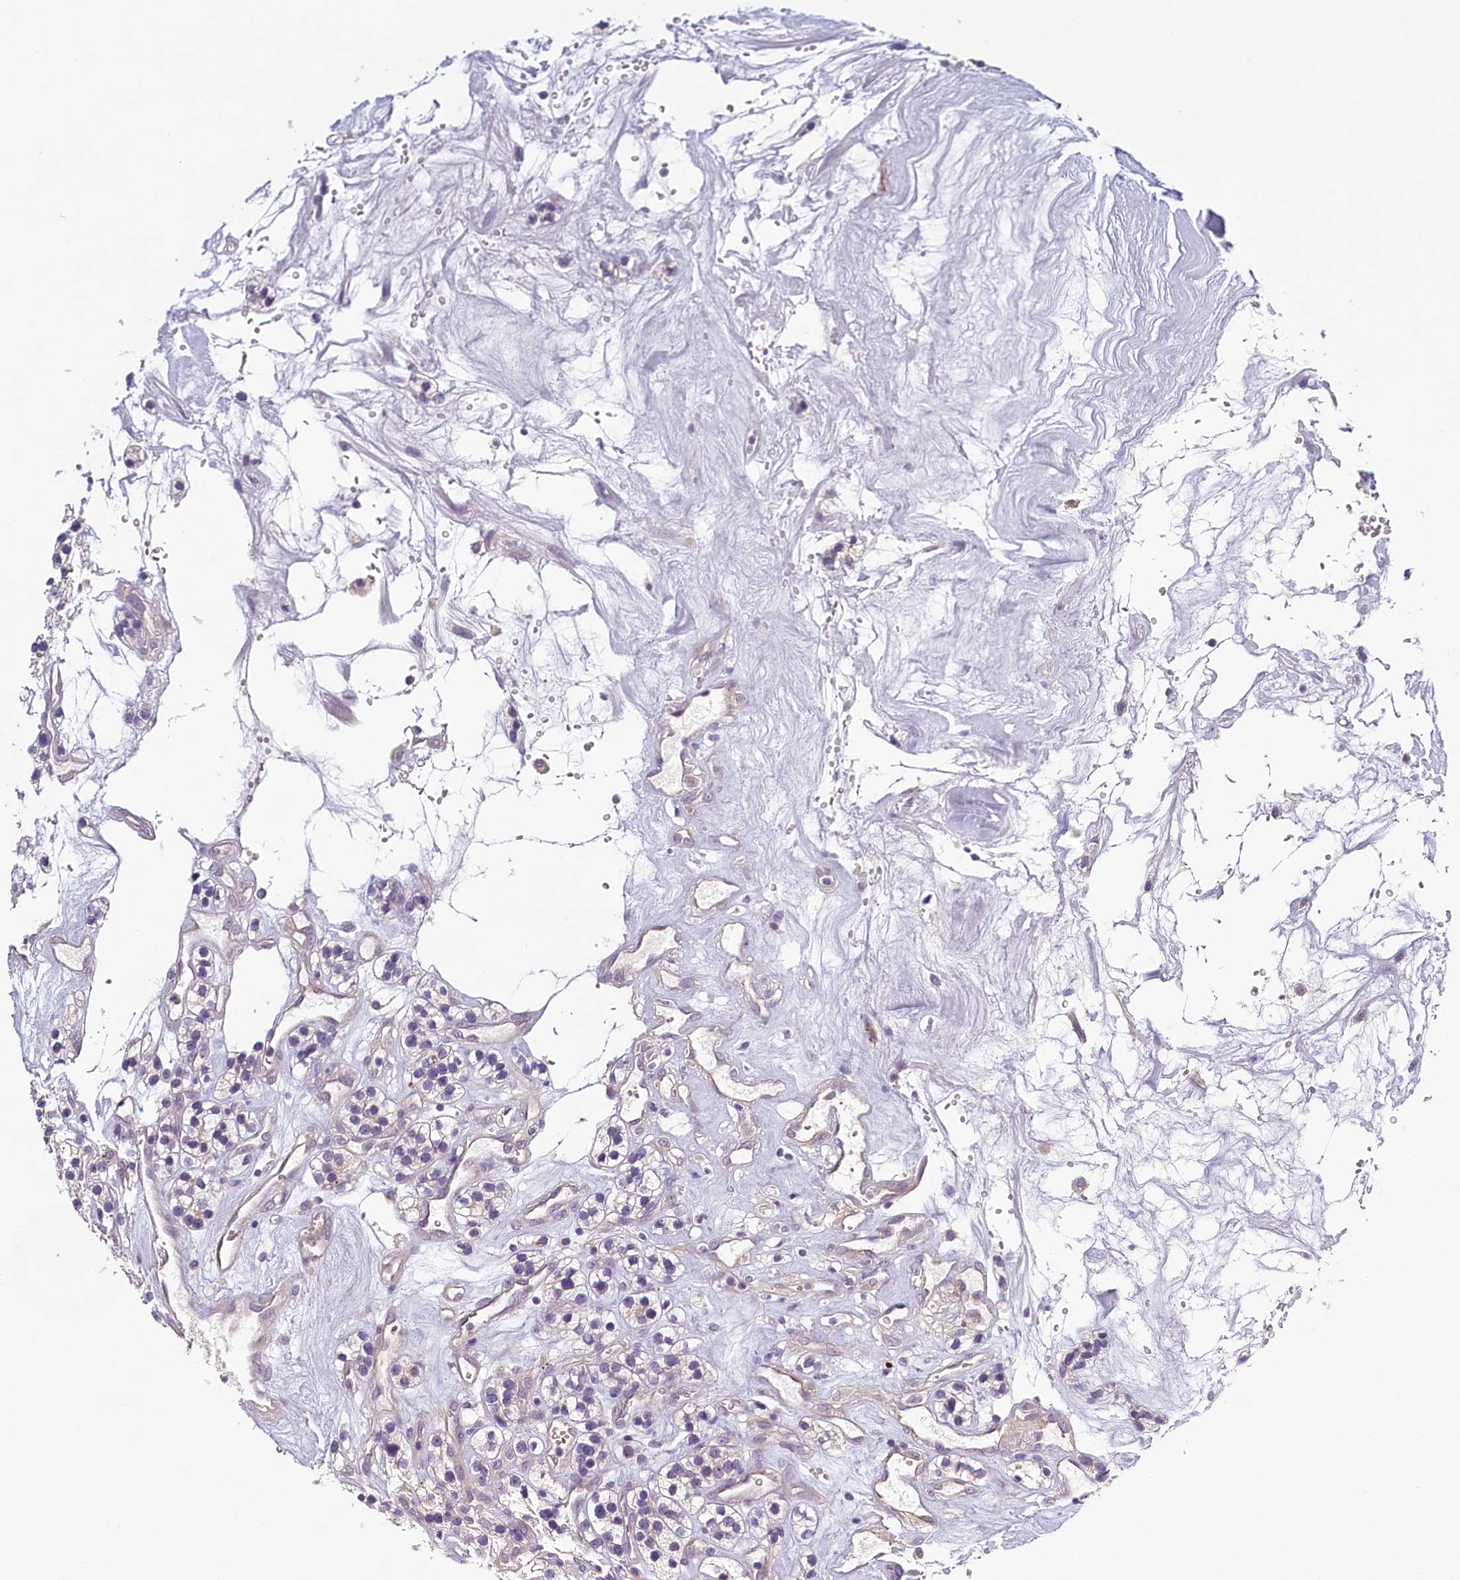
{"staining": {"intensity": "negative", "quantity": "none", "location": "none"}, "tissue": "renal cancer", "cell_type": "Tumor cells", "image_type": "cancer", "snomed": [{"axis": "morphology", "description": "Adenocarcinoma, NOS"}, {"axis": "topography", "description": "Kidney"}], "caption": "Immunohistochemical staining of human renal cancer exhibits no significant staining in tumor cells.", "gene": "PDE6D", "patient": {"sex": "female", "age": 57}}